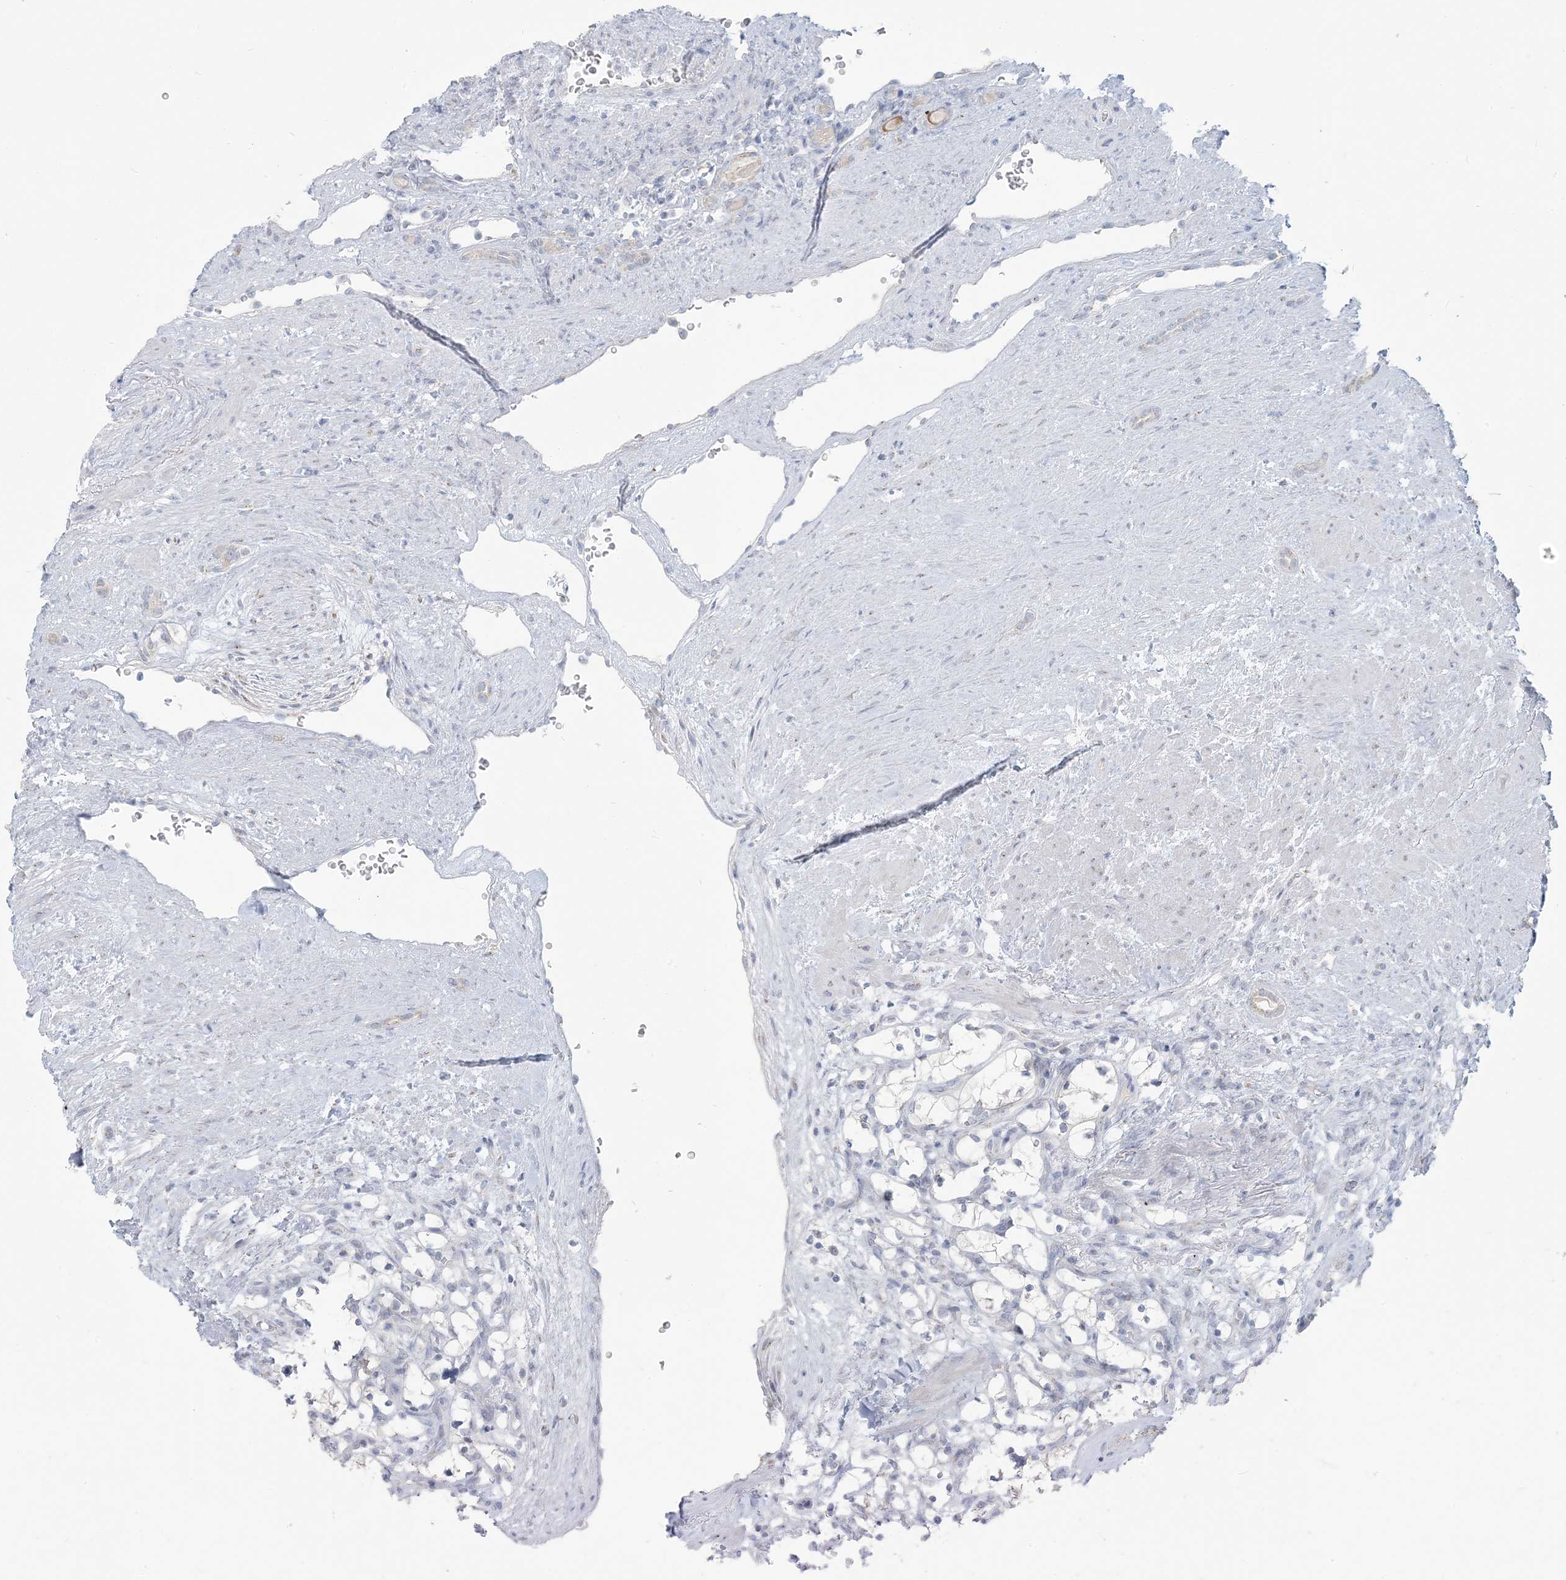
{"staining": {"intensity": "negative", "quantity": "none", "location": "none"}, "tissue": "renal cancer", "cell_type": "Tumor cells", "image_type": "cancer", "snomed": [{"axis": "morphology", "description": "Adenocarcinoma, NOS"}, {"axis": "topography", "description": "Kidney"}], "caption": "Tumor cells are negative for brown protein staining in renal adenocarcinoma.", "gene": "SCML1", "patient": {"sex": "female", "age": 69}}